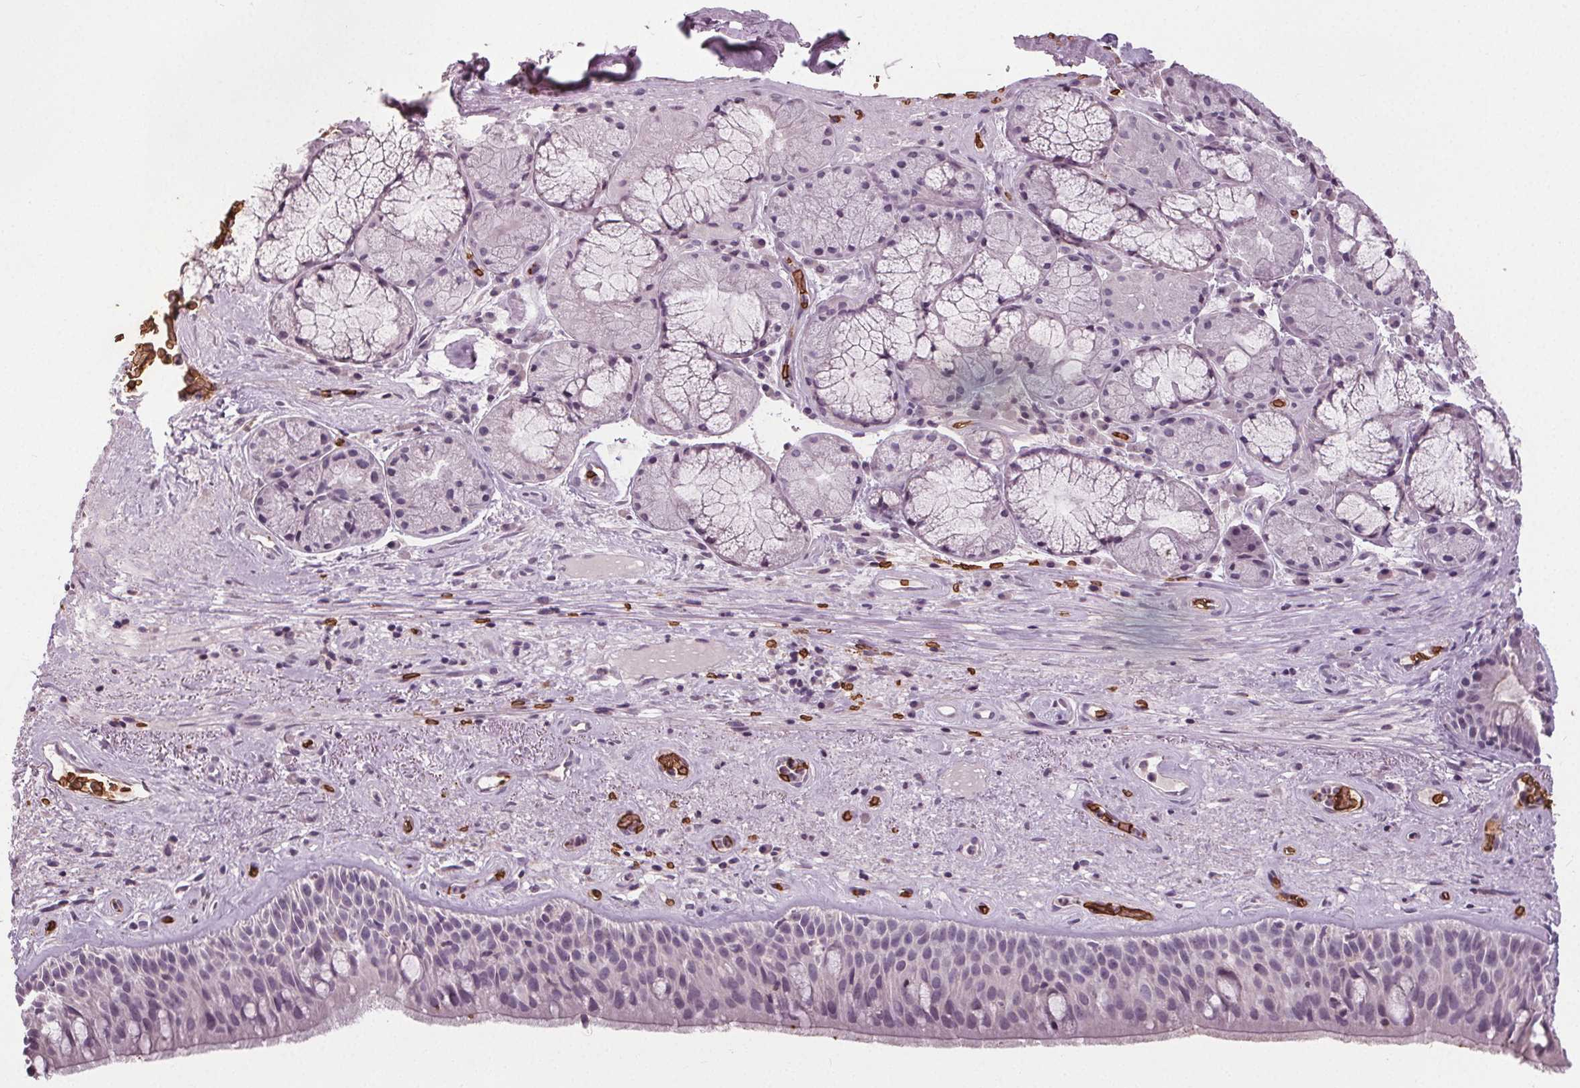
{"staining": {"intensity": "negative", "quantity": "none", "location": "none"}, "tissue": "bronchus", "cell_type": "Respiratory epithelial cells", "image_type": "normal", "snomed": [{"axis": "morphology", "description": "Normal tissue, NOS"}, {"axis": "topography", "description": "Bronchus"}], "caption": "This image is of normal bronchus stained with immunohistochemistry to label a protein in brown with the nuclei are counter-stained blue. There is no staining in respiratory epithelial cells.", "gene": "SLC4A1", "patient": {"sex": "male", "age": 48}}